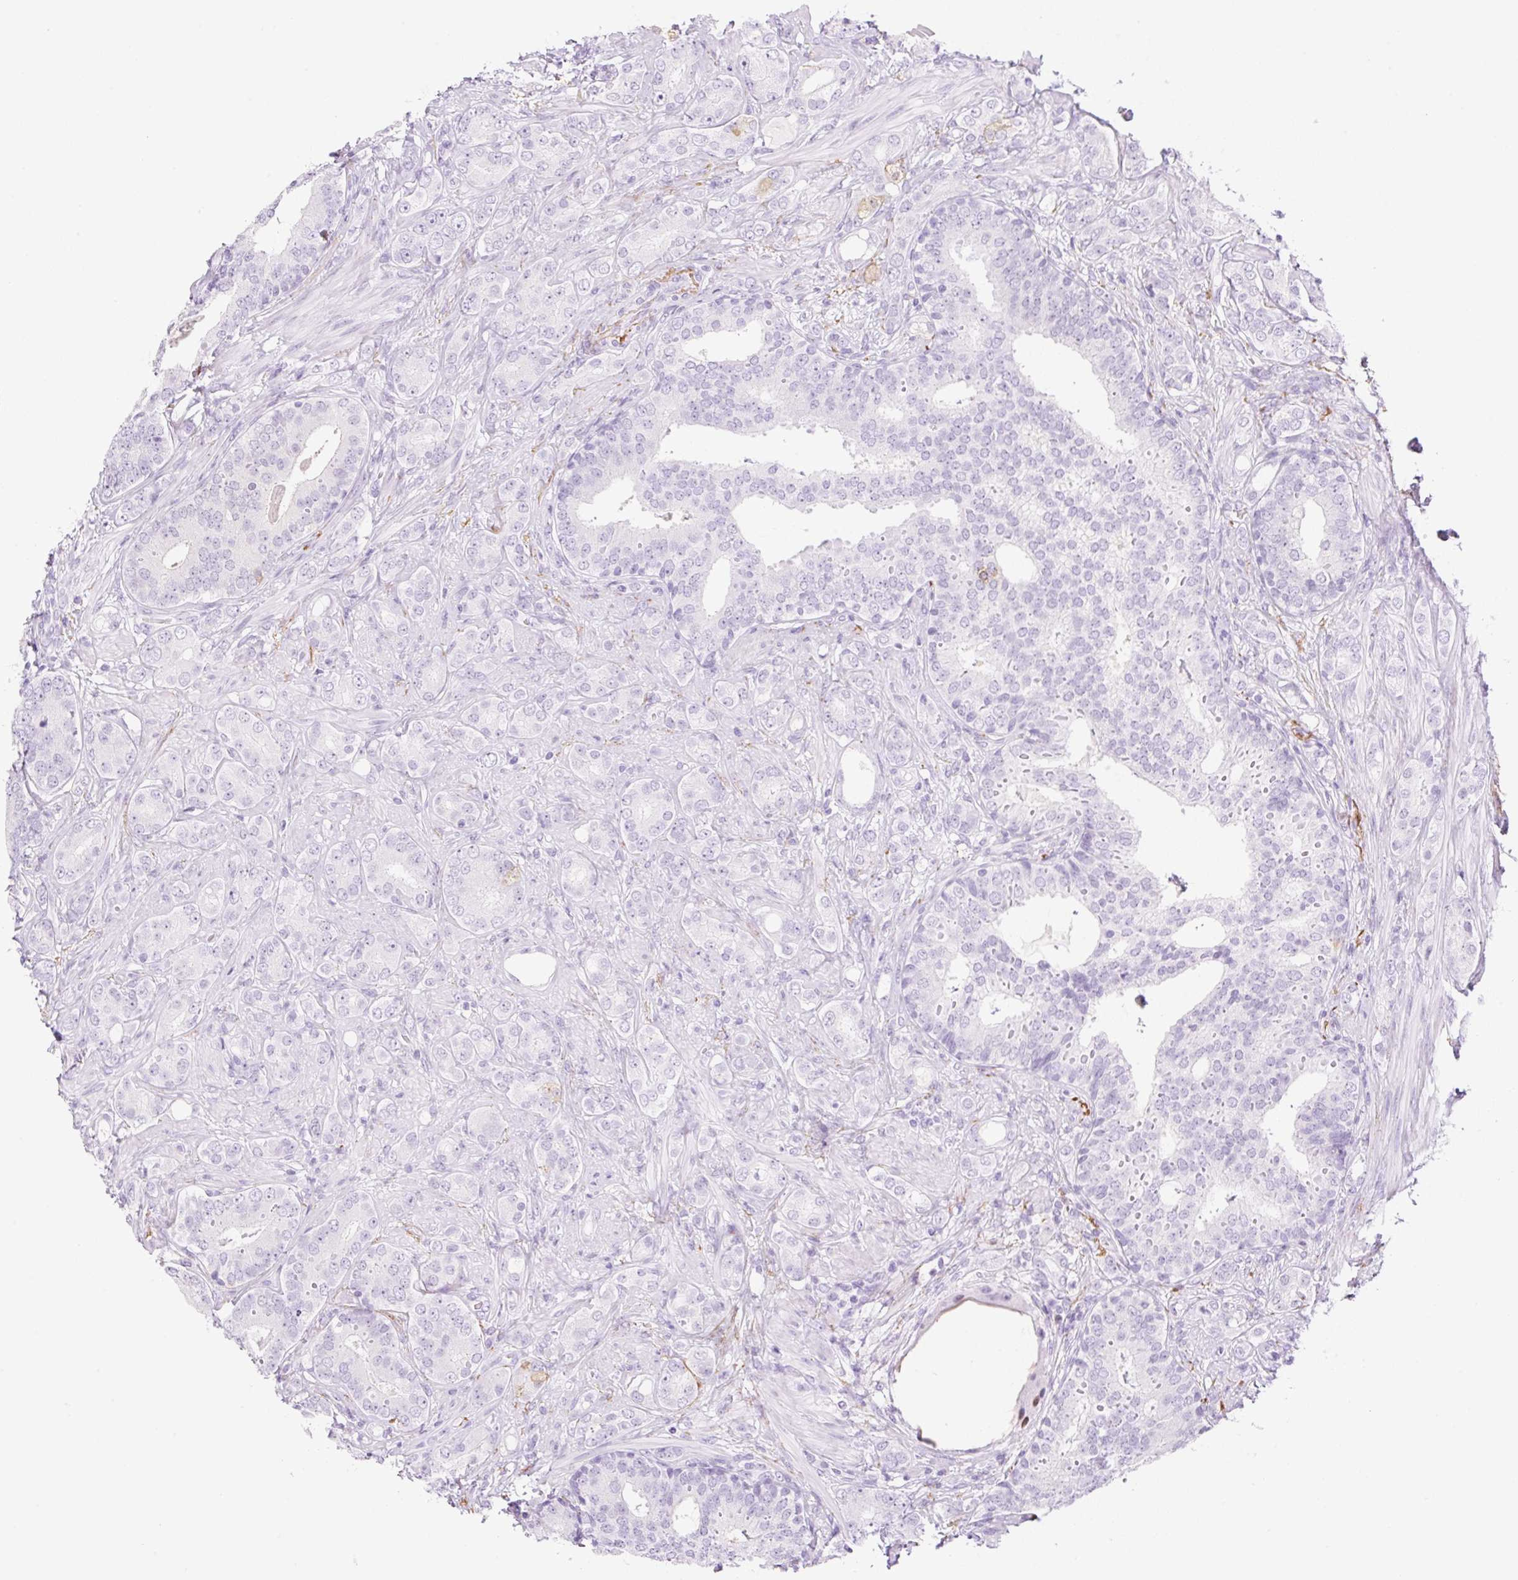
{"staining": {"intensity": "negative", "quantity": "none", "location": "none"}, "tissue": "prostate cancer", "cell_type": "Tumor cells", "image_type": "cancer", "snomed": [{"axis": "morphology", "description": "Adenocarcinoma, High grade"}, {"axis": "topography", "description": "Prostate"}], "caption": "An immunohistochemistry micrograph of prostate cancer (adenocarcinoma (high-grade)) is shown. There is no staining in tumor cells of prostate cancer (adenocarcinoma (high-grade)). Nuclei are stained in blue.", "gene": "SP140L", "patient": {"sex": "male", "age": 62}}